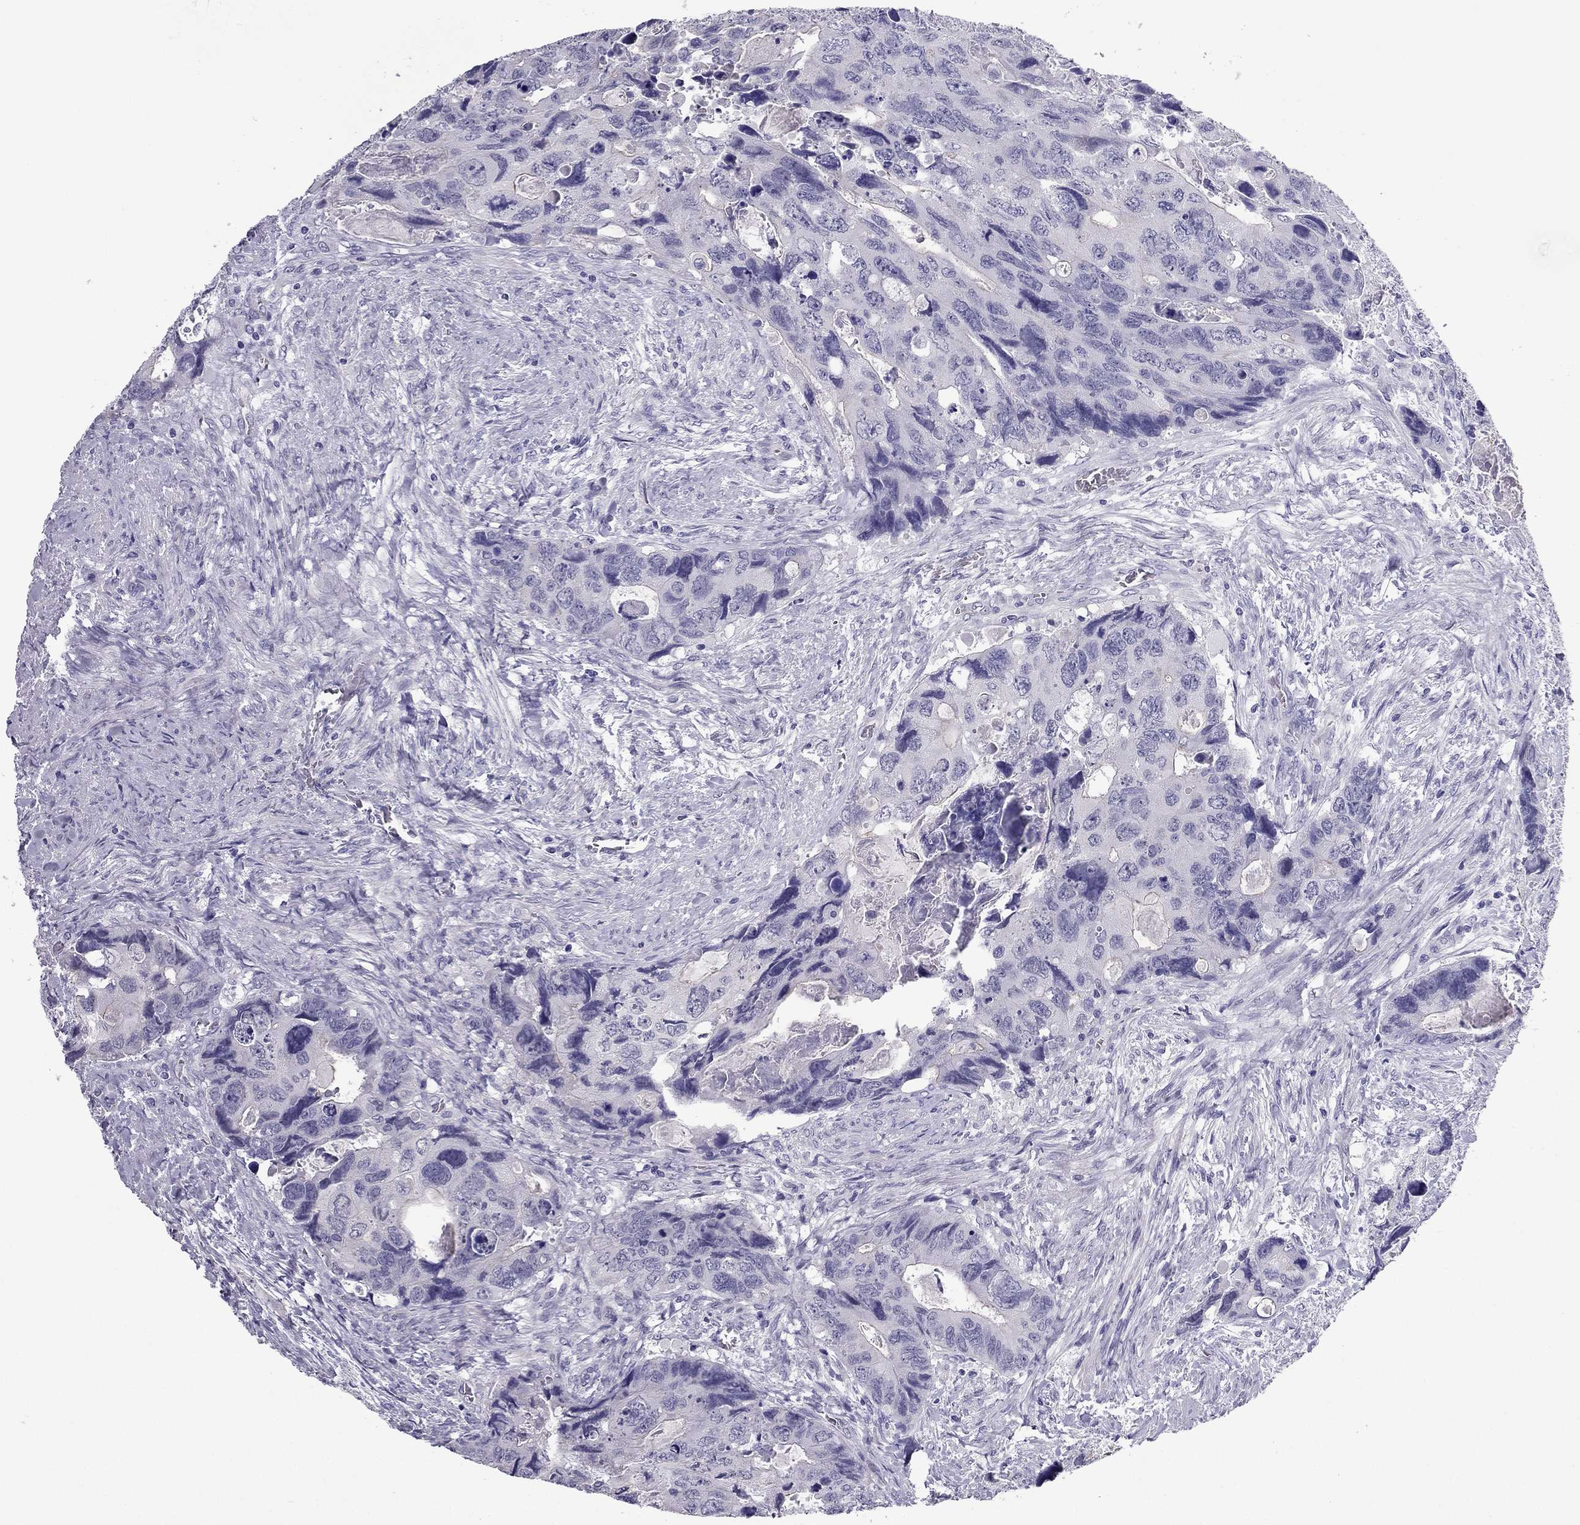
{"staining": {"intensity": "negative", "quantity": "none", "location": "none"}, "tissue": "colorectal cancer", "cell_type": "Tumor cells", "image_type": "cancer", "snomed": [{"axis": "morphology", "description": "Adenocarcinoma, NOS"}, {"axis": "topography", "description": "Rectum"}], "caption": "A photomicrograph of colorectal cancer stained for a protein demonstrates no brown staining in tumor cells.", "gene": "PDE6A", "patient": {"sex": "male", "age": 62}}